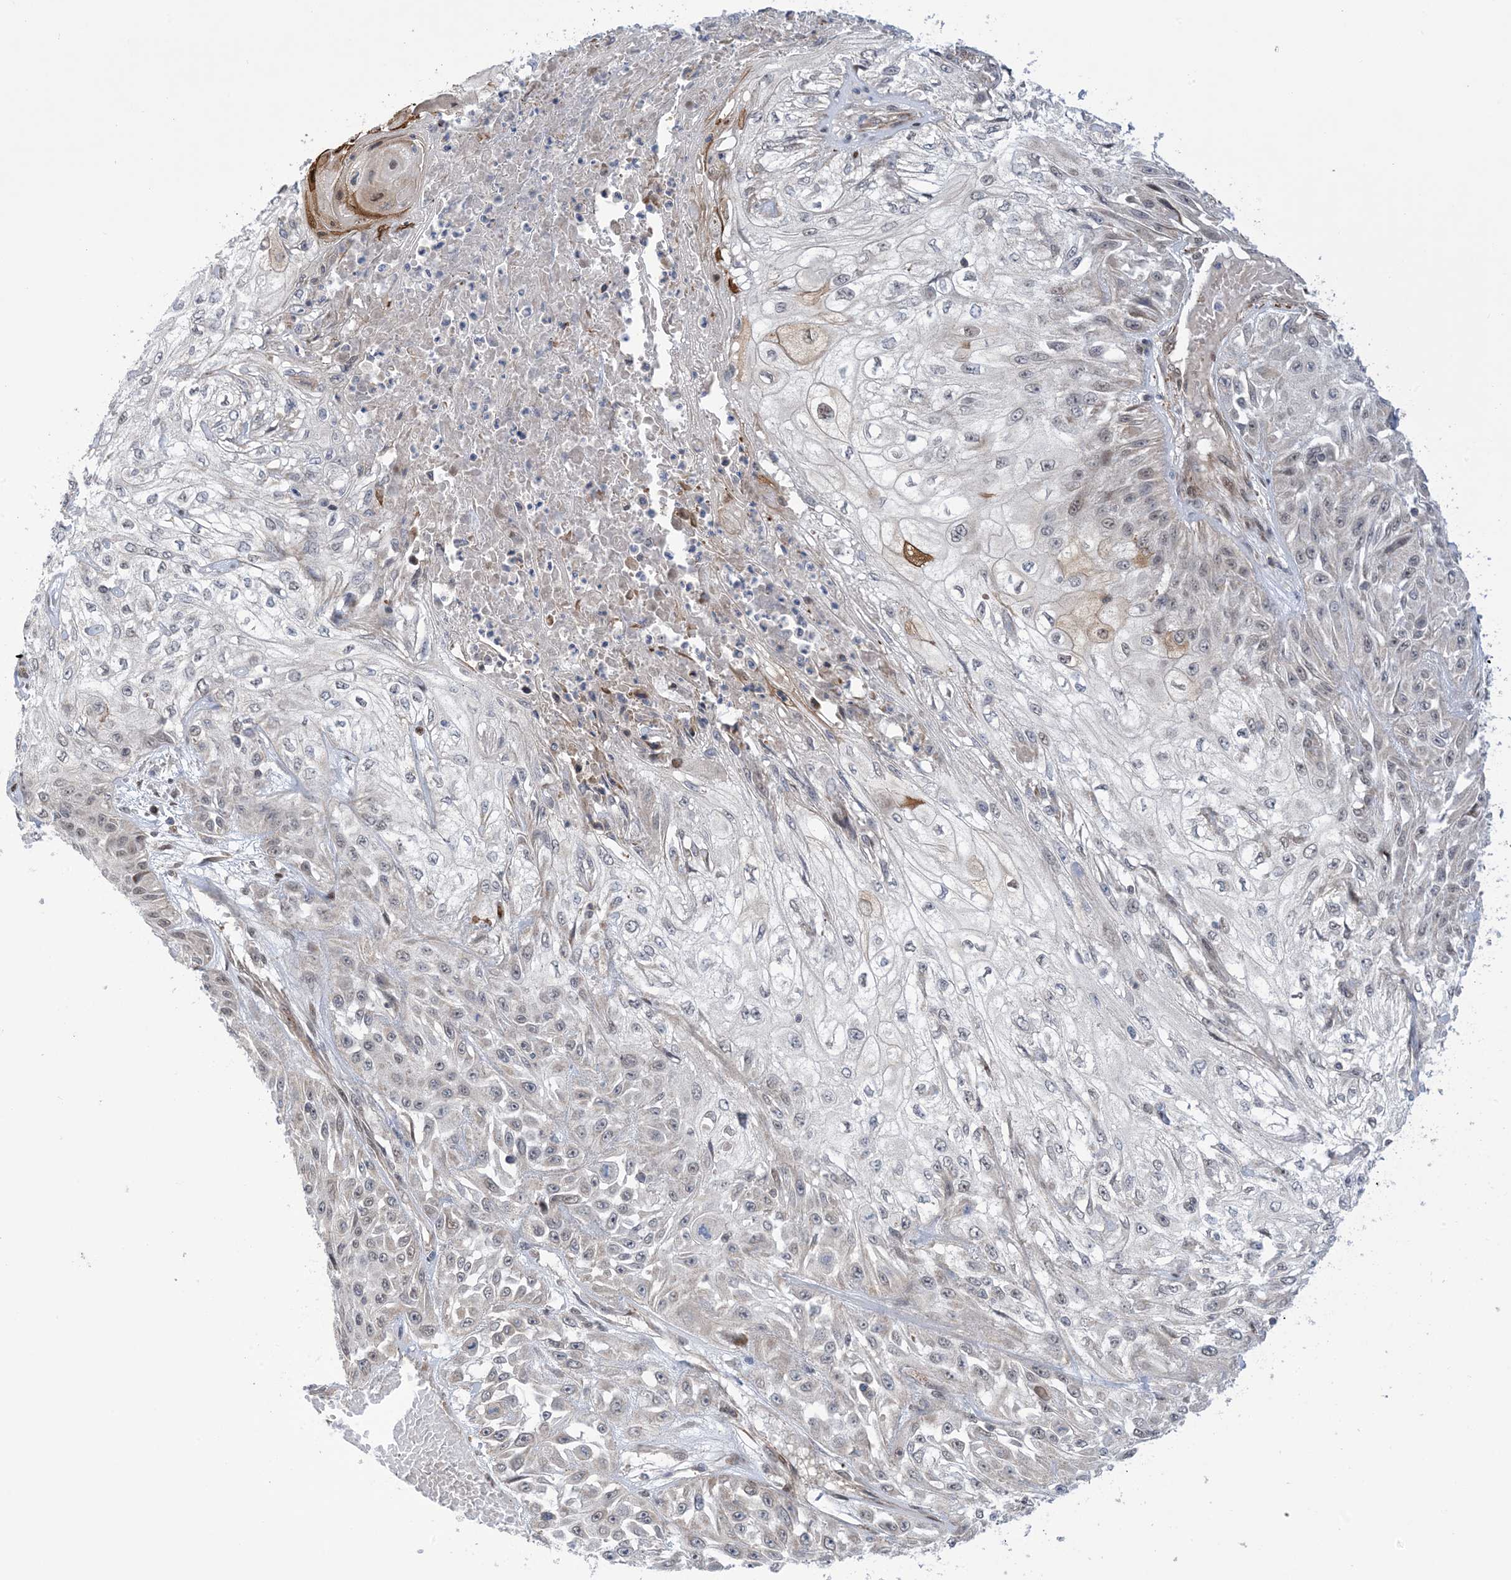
{"staining": {"intensity": "negative", "quantity": "none", "location": "none"}, "tissue": "skin cancer", "cell_type": "Tumor cells", "image_type": "cancer", "snomed": [{"axis": "morphology", "description": "Squamous cell carcinoma, NOS"}, {"axis": "morphology", "description": "Squamous cell carcinoma, metastatic, NOS"}, {"axis": "topography", "description": "Skin"}, {"axis": "topography", "description": "Lymph node"}], "caption": "Image shows no significant protein staining in tumor cells of skin cancer (squamous cell carcinoma).", "gene": "ZNF8", "patient": {"sex": "male", "age": 75}}